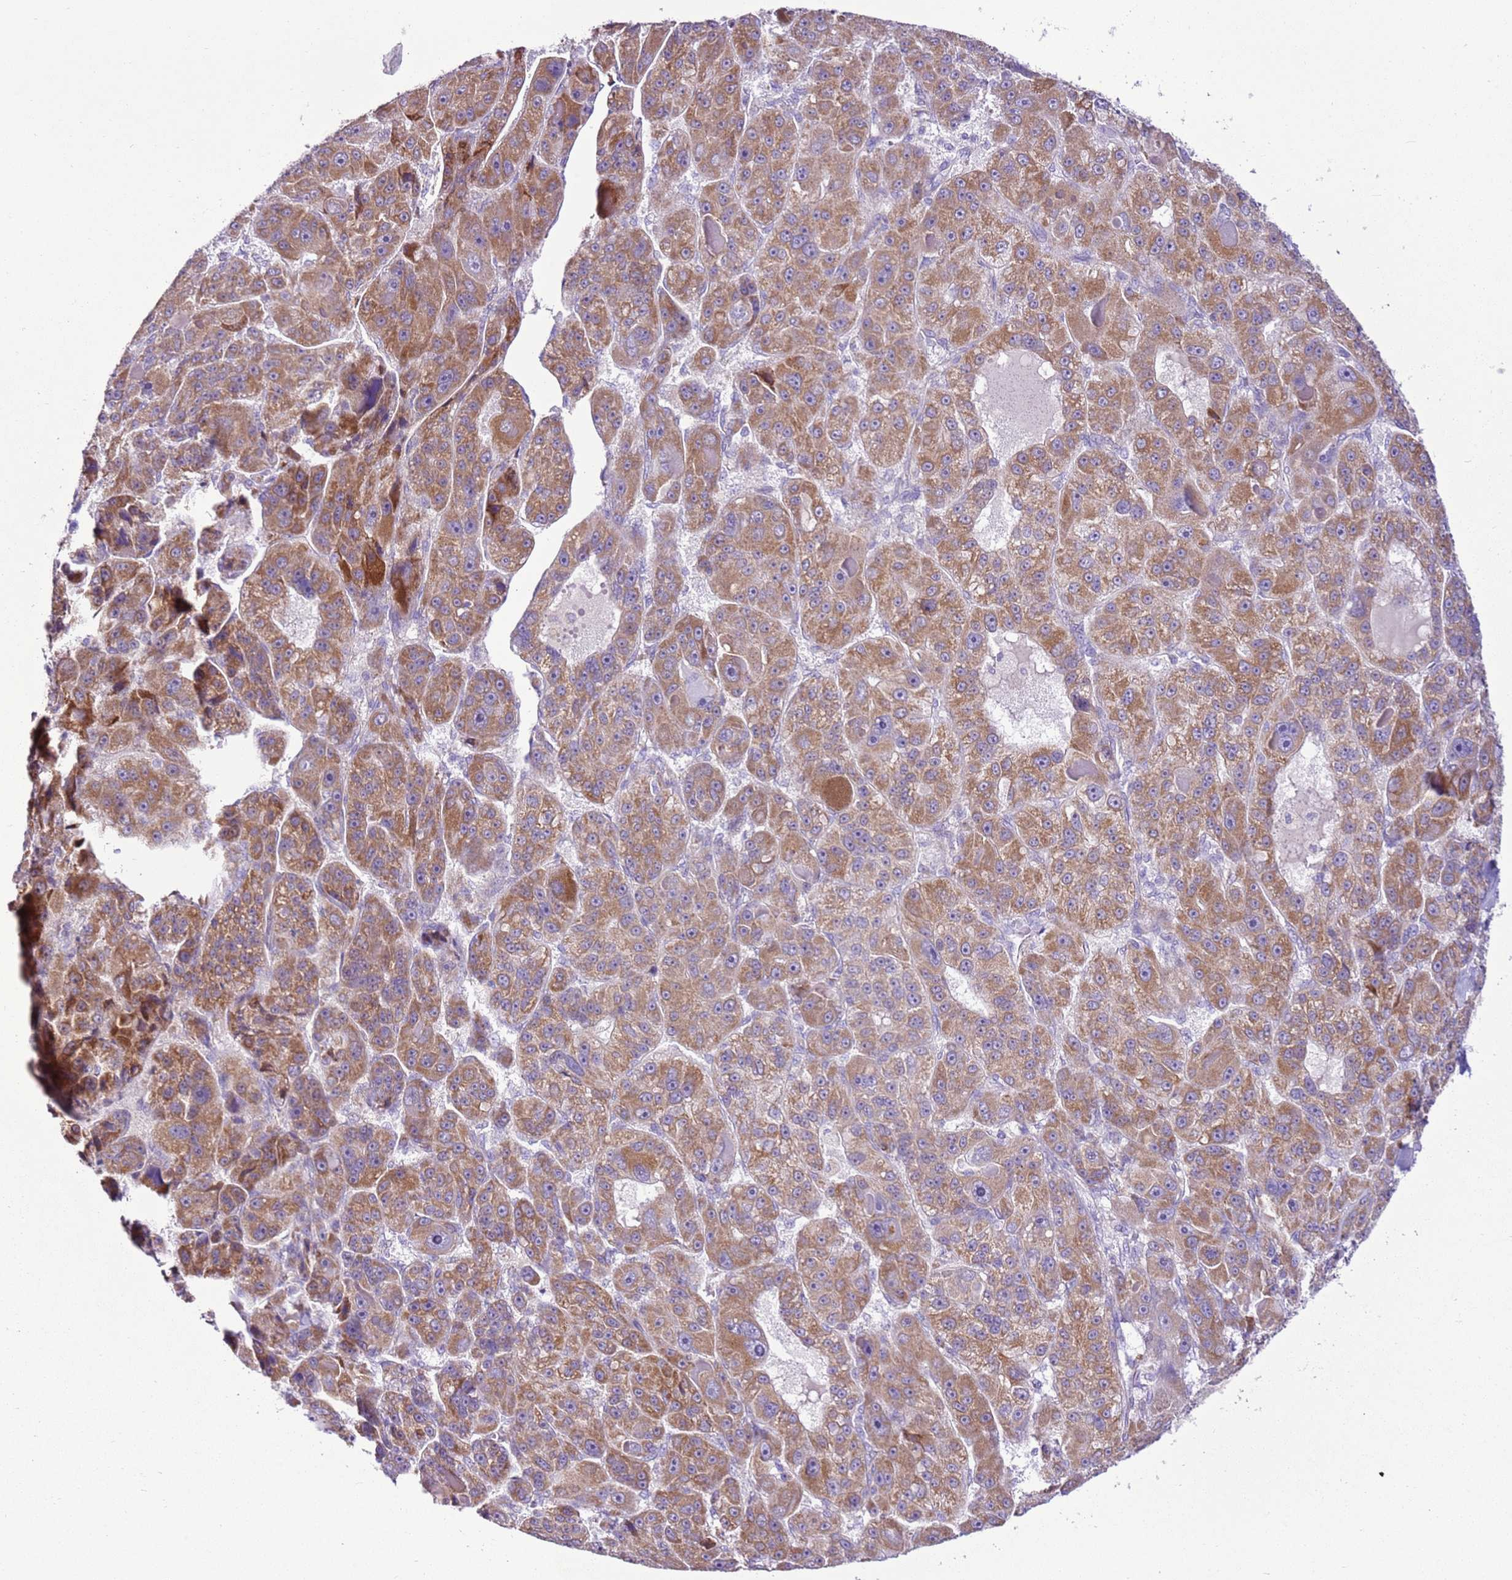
{"staining": {"intensity": "moderate", "quantity": ">75%", "location": "cytoplasmic/membranous"}, "tissue": "liver cancer", "cell_type": "Tumor cells", "image_type": "cancer", "snomed": [{"axis": "morphology", "description": "Carcinoma, Hepatocellular, NOS"}, {"axis": "topography", "description": "Liver"}], "caption": "Approximately >75% of tumor cells in human liver cancer (hepatocellular carcinoma) exhibit moderate cytoplasmic/membranous protein staining as visualized by brown immunohistochemical staining.", "gene": "MRPL36", "patient": {"sex": "male", "age": 76}}